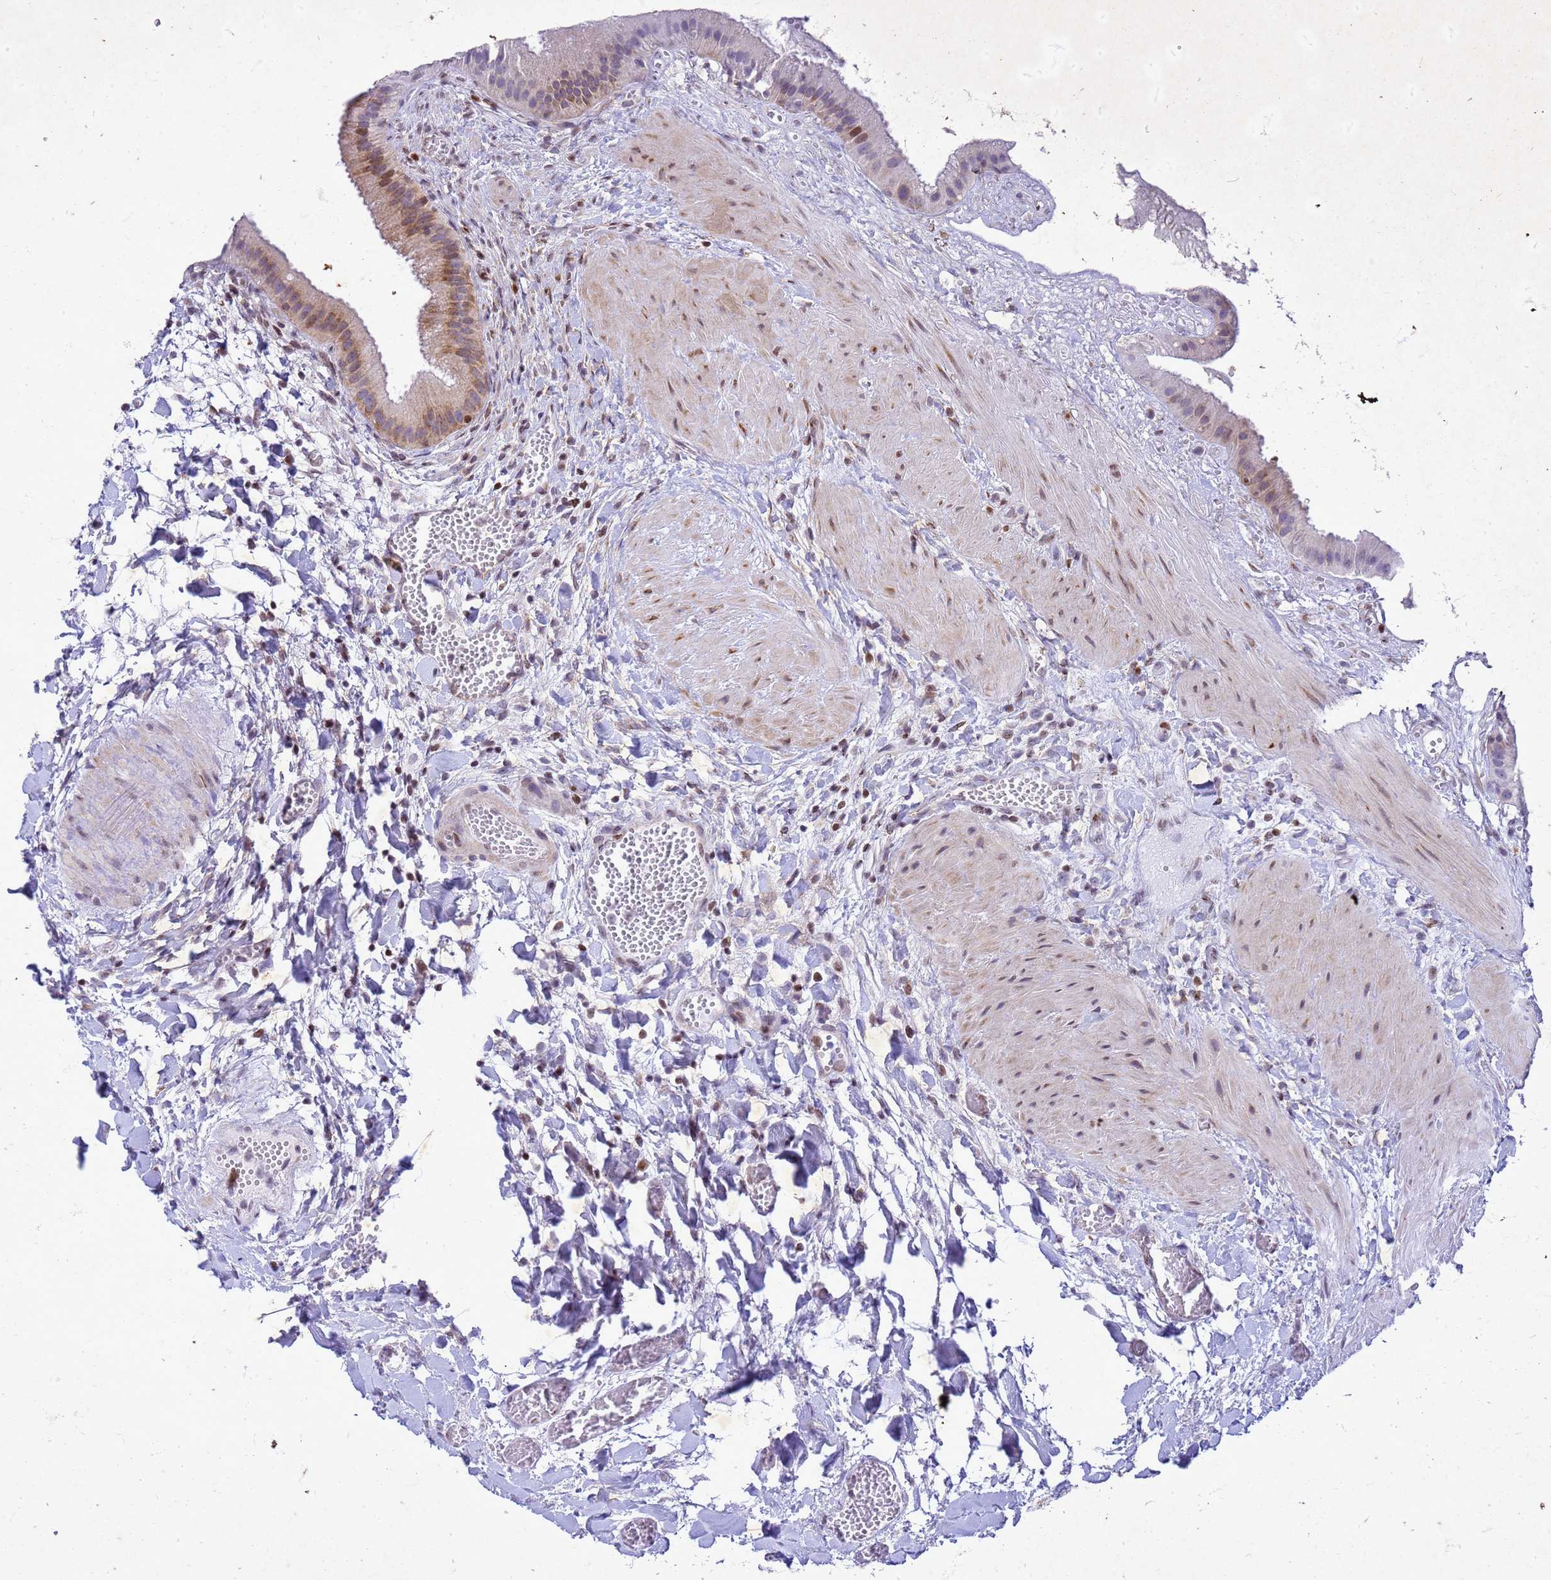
{"staining": {"intensity": "moderate", "quantity": "25%-75%", "location": "cytoplasmic/membranous,nuclear"}, "tissue": "gallbladder", "cell_type": "Glandular cells", "image_type": "normal", "snomed": [{"axis": "morphology", "description": "Normal tissue, NOS"}, {"axis": "topography", "description": "Gallbladder"}], "caption": "A medium amount of moderate cytoplasmic/membranous,nuclear expression is appreciated in about 25%-75% of glandular cells in benign gallbladder.", "gene": "COPS9", "patient": {"sex": "male", "age": 55}}